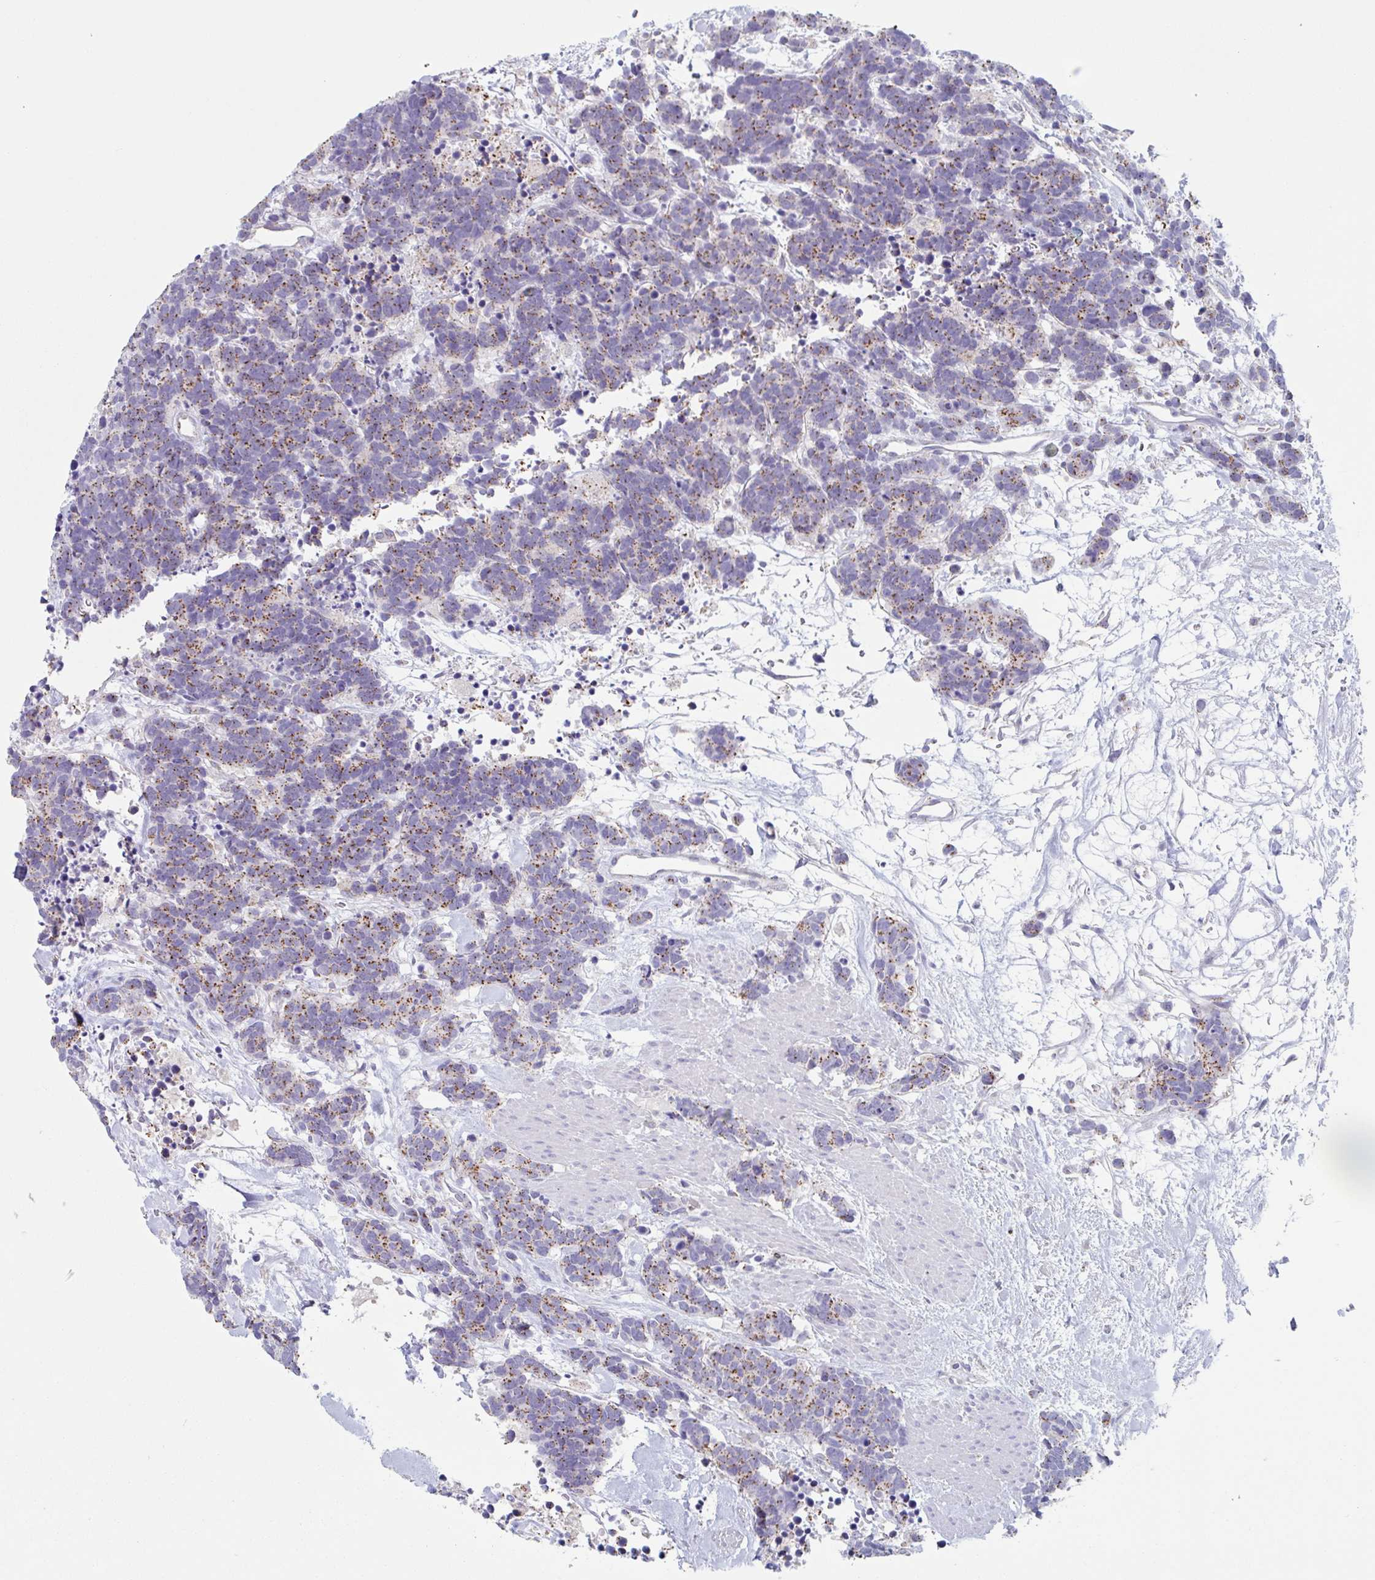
{"staining": {"intensity": "moderate", "quantity": ">75%", "location": "cytoplasmic/membranous"}, "tissue": "carcinoid", "cell_type": "Tumor cells", "image_type": "cancer", "snomed": [{"axis": "morphology", "description": "Carcinoma, NOS"}, {"axis": "morphology", "description": "Carcinoid, malignant, NOS"}, {"axis": "topography", "description": "Prostate"}], "caption": "This image exhibits immunohistochemistry (IHC) staining of carcinoid, with medium moderate cytoplasmic/membranous expression in approximately >75% of tumor cells.", "gene": "CHMP5", "patient": {"sex": "male", "age": 57}}